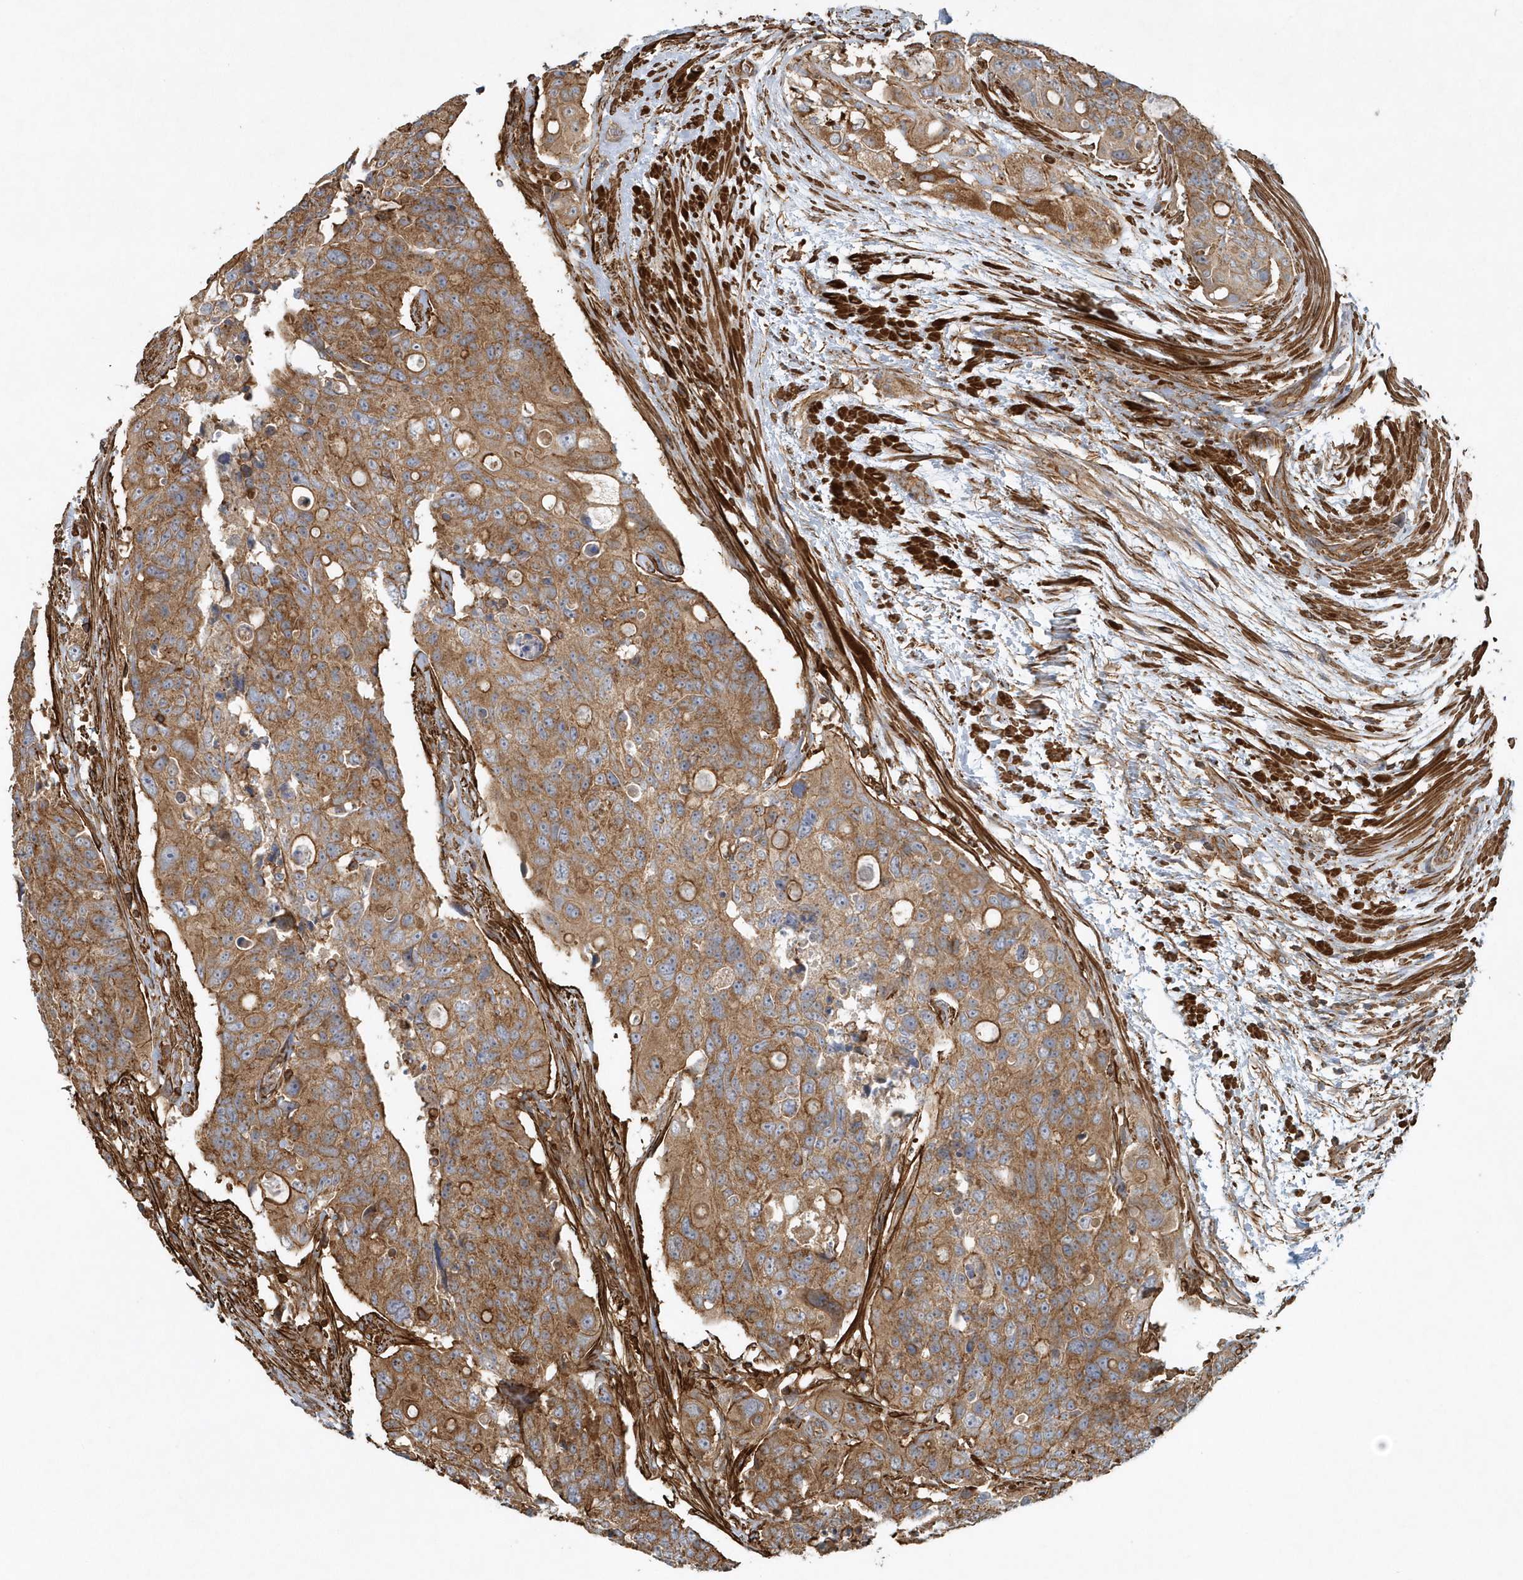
{"staining": {"intensity": "moderate", "quantity": ">75%", "location": "cytoplasmic/membranous"}, "tissue": "colorectal cancer", "cell_type": "Tumor cells", "image_type": "cancer", "snomed": [{"axis": "morphology", "description": "Adenocarcinoma, NOS"}, {"axis": "topography", "description": "Colon"}], "caption": "High-power microscopy captured an IHC micrograph of adenocarcinoma (colorectal), revealing moderate cytoplasmic/membranous positivity in approximately >75% of tumor cells. The protein of interest is stained brown, and the nuclei are stained in blue (DAB IHC with brightfield microscopy, high magnification).", "gene": "MMUT", "patient": {"sex": "female", "age": 57}}